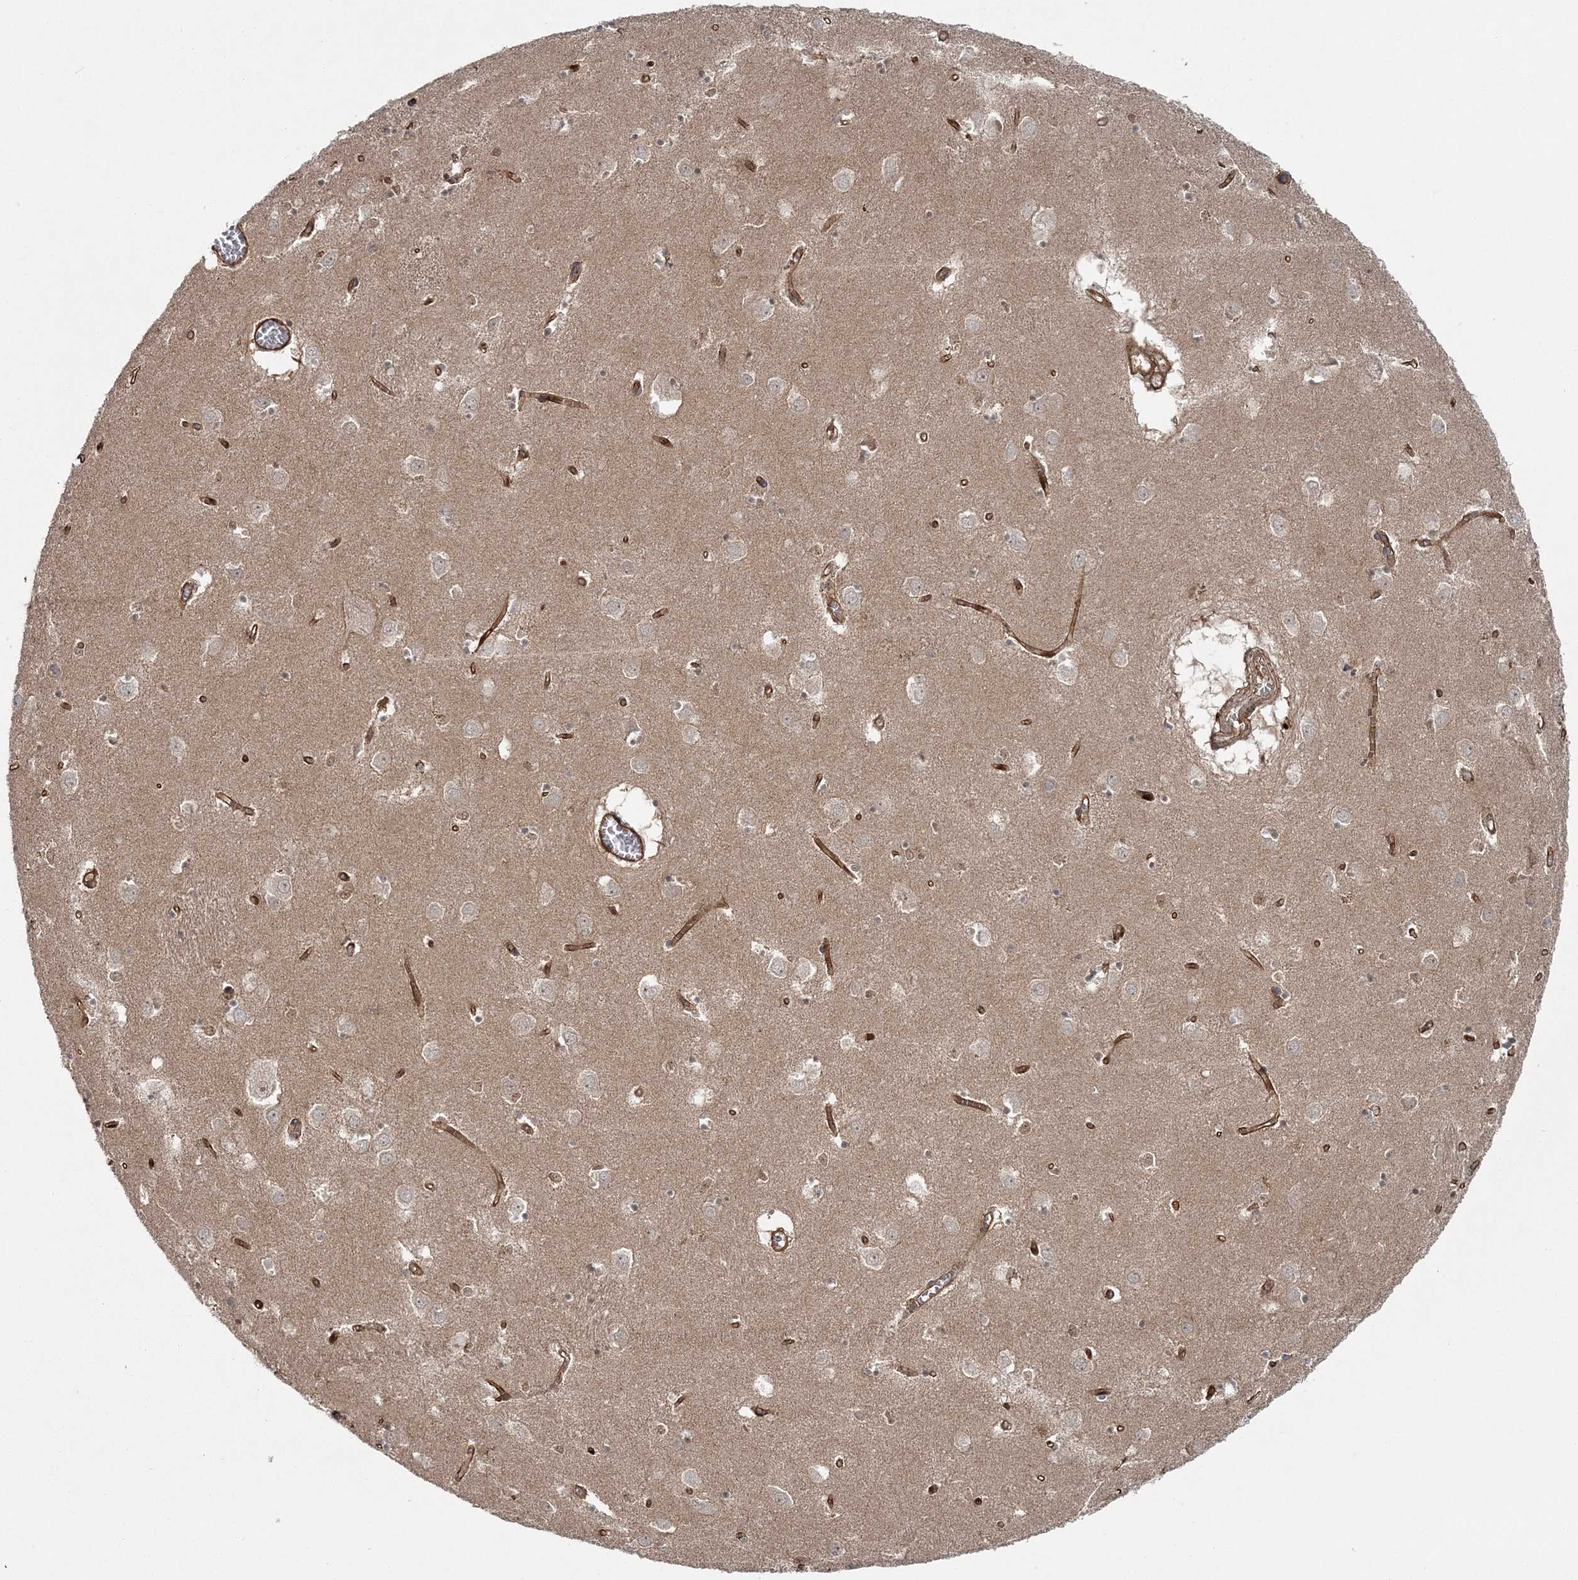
{"staining": {"intensity": "weak", "quantity": "<25%", "location": "nuclear"}, "tissue": "caudate", "cell_type": "Glial cells", "image_type": "normal", "snomed": [{"axis": "morphology", "description": "Normal tissue, NOS"}, {"axis": "topography", "description": "Lateral ventricle wall"}], "caption": "Human caudate stained for a protein using immunohistochemistry (IHC) demonstrates no staining in glial cells.", "gene": "RGCC", "patient": {"sex": "male", "age": 70}}